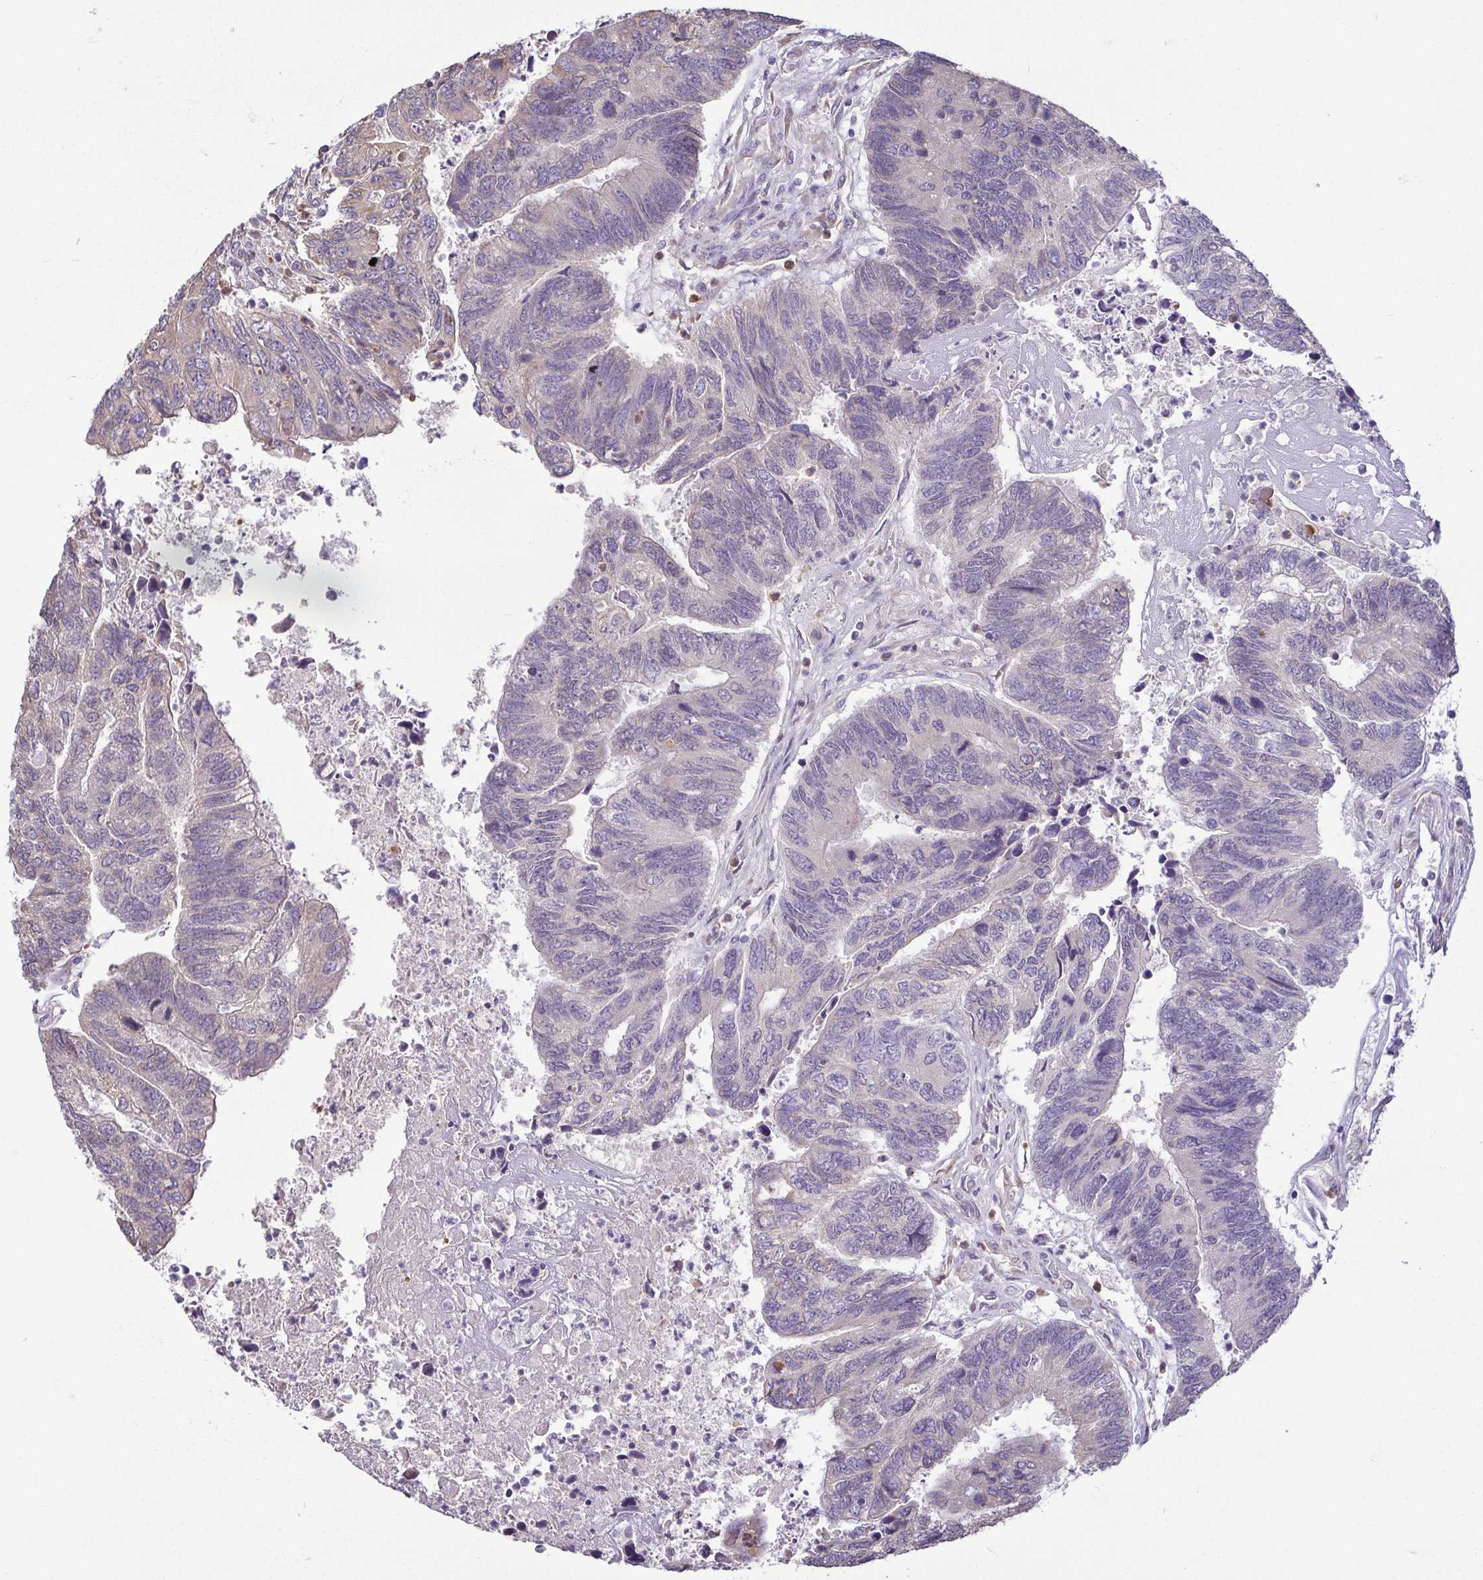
{"staining": {"intensity": "weak", "quantity": "<25%", "location": "cytoplasmic/membranous"}, "tissue": "colorectal cancer", "cell_type": "Tumor cells", "image_type": "cancer", "snomed": [{"axis": "morphology", "description": "Adenocarcinoma, NOS"}, {"axis": "topography", "description": "Colon"}], "caption": "Colorectal adenocarcinoma stained for a protein using IHC exhibits no positivity tumor cells.", "gene": "MYL10", "patient": {"sex": "female", "age": 67}}